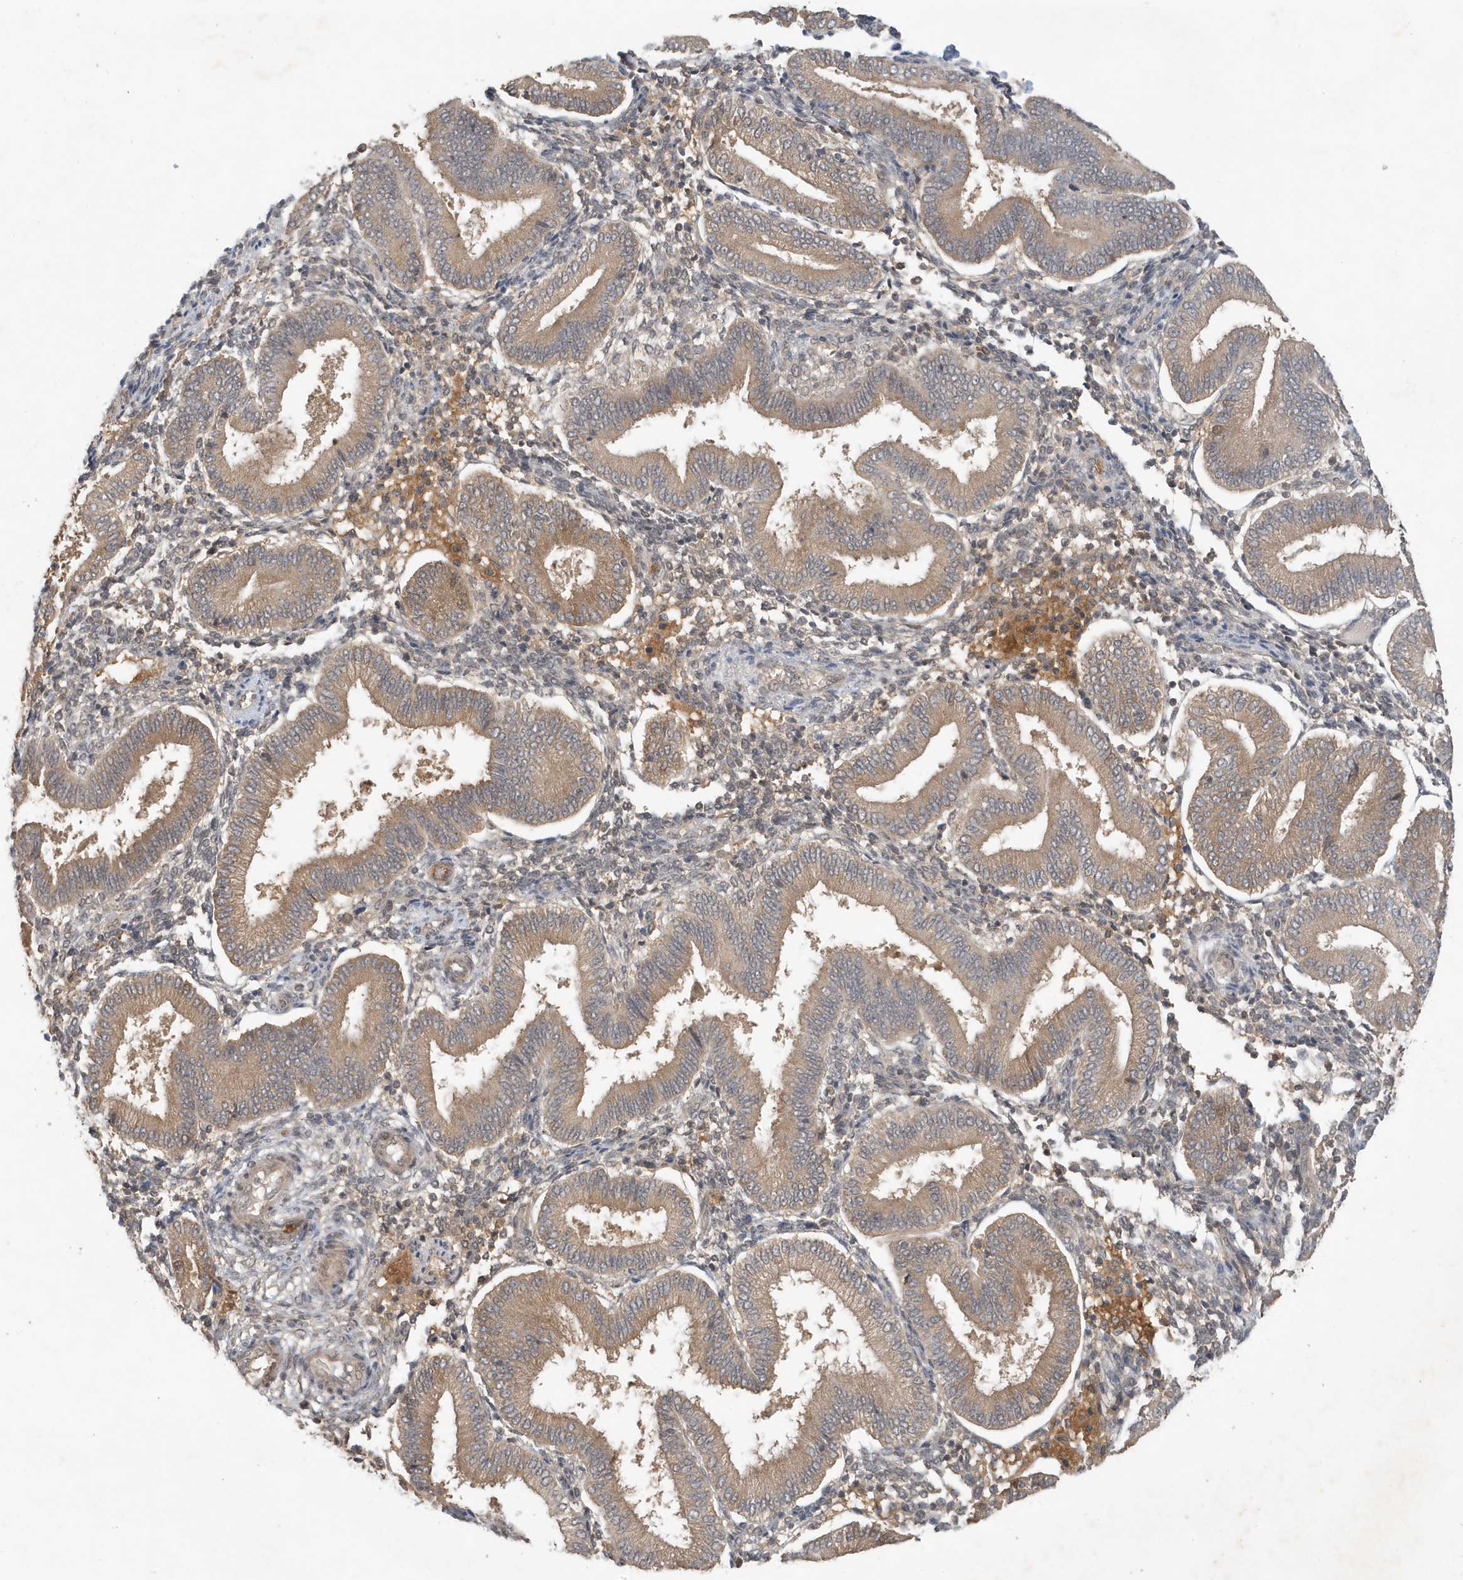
{"staining": {"intensity": "weak", "quantity": "25%-75%", "location": "cytoplasmic/membranous"}, "tissue": "endometrium", "cell_type": "Cells in endometrial stroma", "image_type": "normal", "snomed": [{"axis": "morphology", "description": "Normal tissue, NOS"}, {"axis": "topography", "description": "Endometrium"}], "caption": "The micrograph displays staining of benign endometrium, revealing weak cytoplasmic/membranous protein positivity (brown color) within cells in endometrial stroma. (DAB IHC with brightfield microscopy, high magnification).", "gene": "ABCB9", "patient": {"sex": "female", "age": 39}}